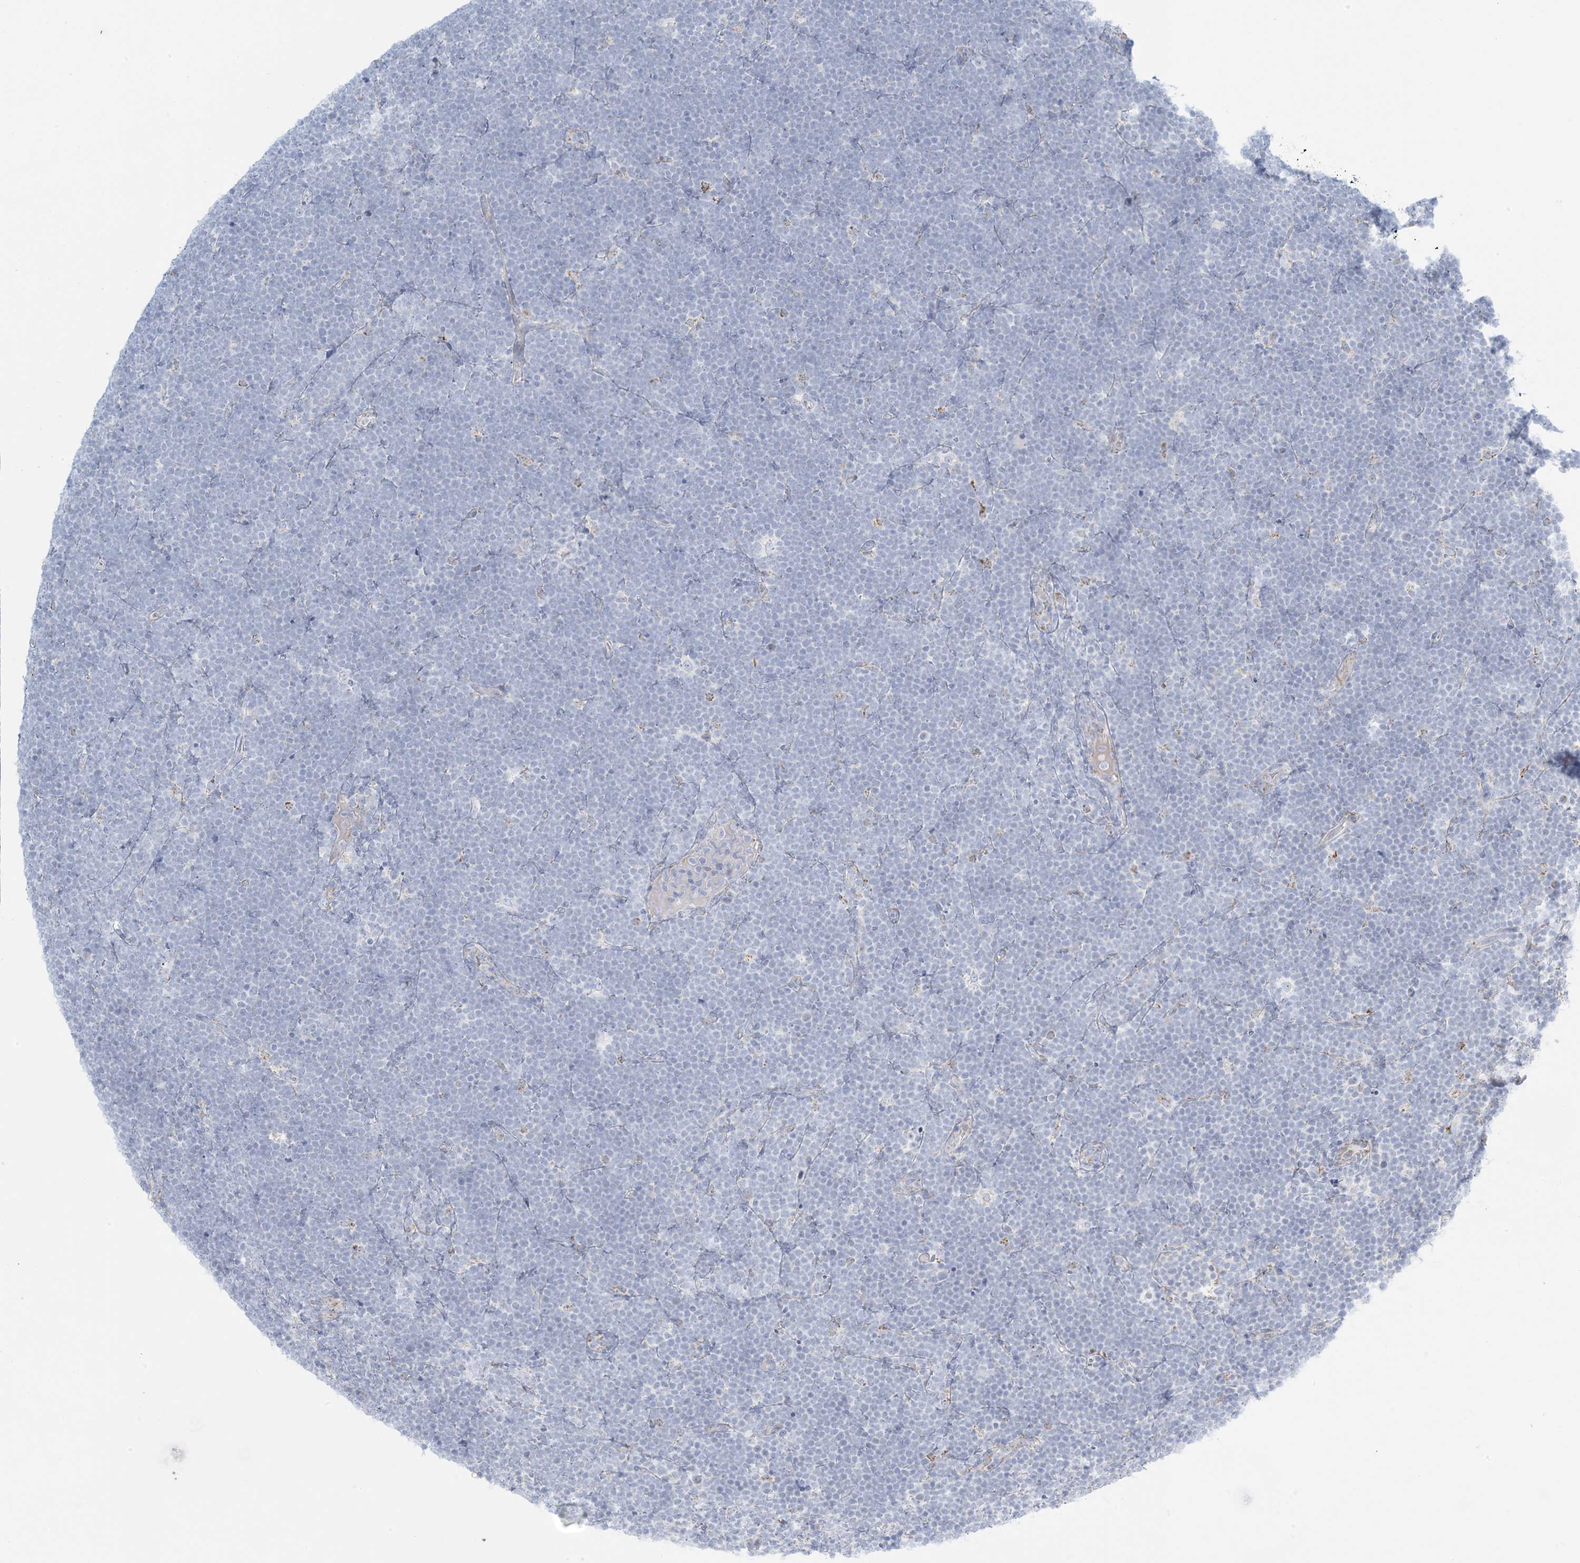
{"staining": {"intensity": "negative", "quantity": "none", "location": "none"}, "tissue": "lymphoma", "cell_type": "Tumor cells", "image_type": "cancer", "snomed": [{"axis": "morphology", "description": "Malignant lymphoma, non-Hodgkin's type, High grade"}, {"axis": "topography", "description": "Lymph node"}], "caption": "Immunohistochemistry (IHC) micrograph of lymphoma stained for a protein (brown), which shows no expression in tumor cells.", "gene": "ZDHHC4", "patient": {"sex": "male", "age": 13}}